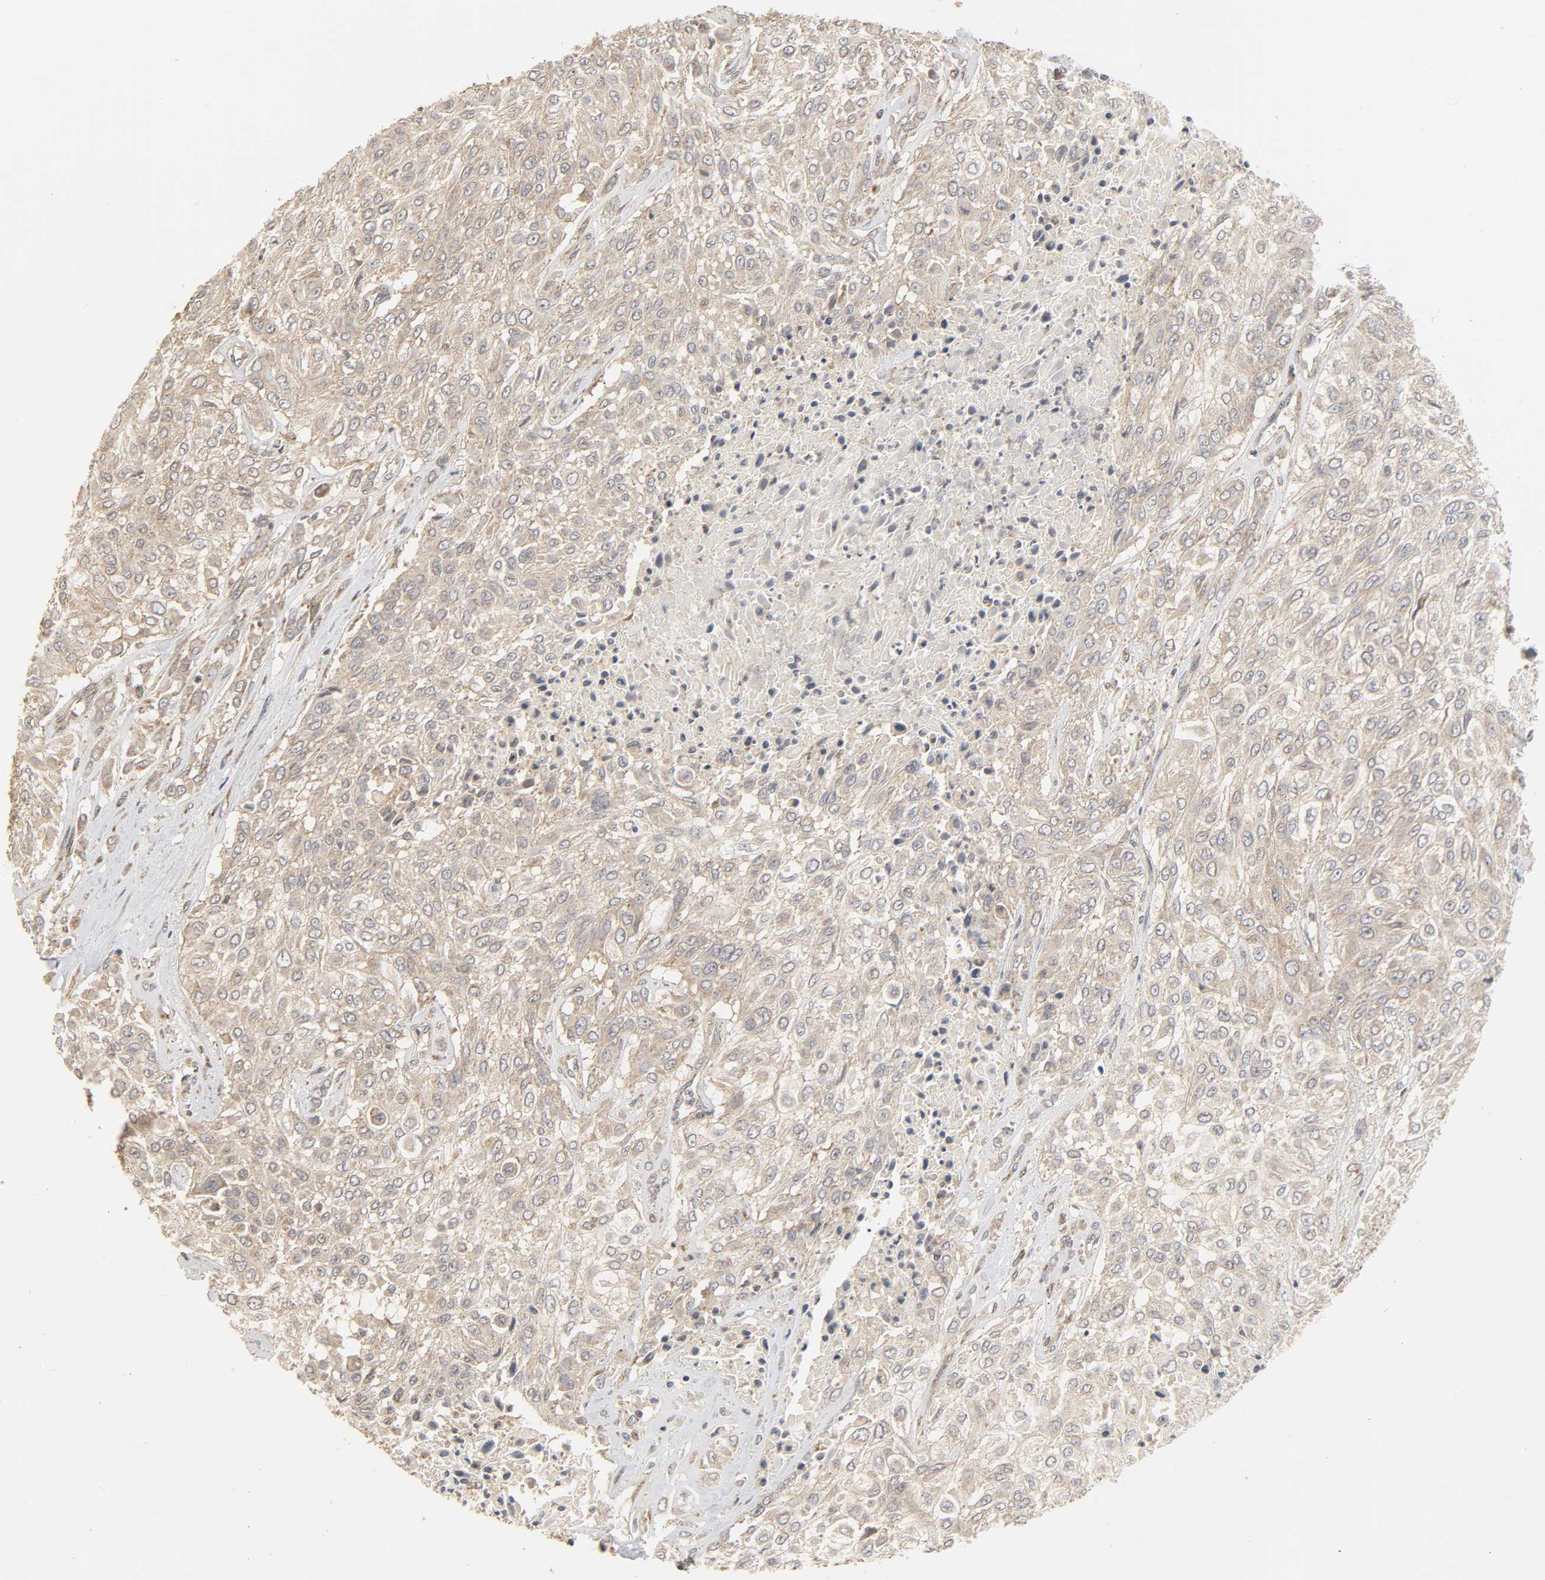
{"staining": {"intensity": "weak", "quantity": ">75%", "location": "cytoplasmic/membranous"}, "tissue": "urothelial cancer", "cell_type": "Tumor cells", "image_type": "cancer", "snomed": [{"axis": "morphology", "description": "Urothelial carcinoma, High grade"}, {"axis": "topography", "description": "Urinary bladder"}], "caption": "Human urothelial cancer stained for a protein (brown) exhibits weak cytoplasmic/membranous positive staining in about >75% of tumor cells.", "gene": "CLEC4E", "patient": {"sex": "male", "age": 57}}